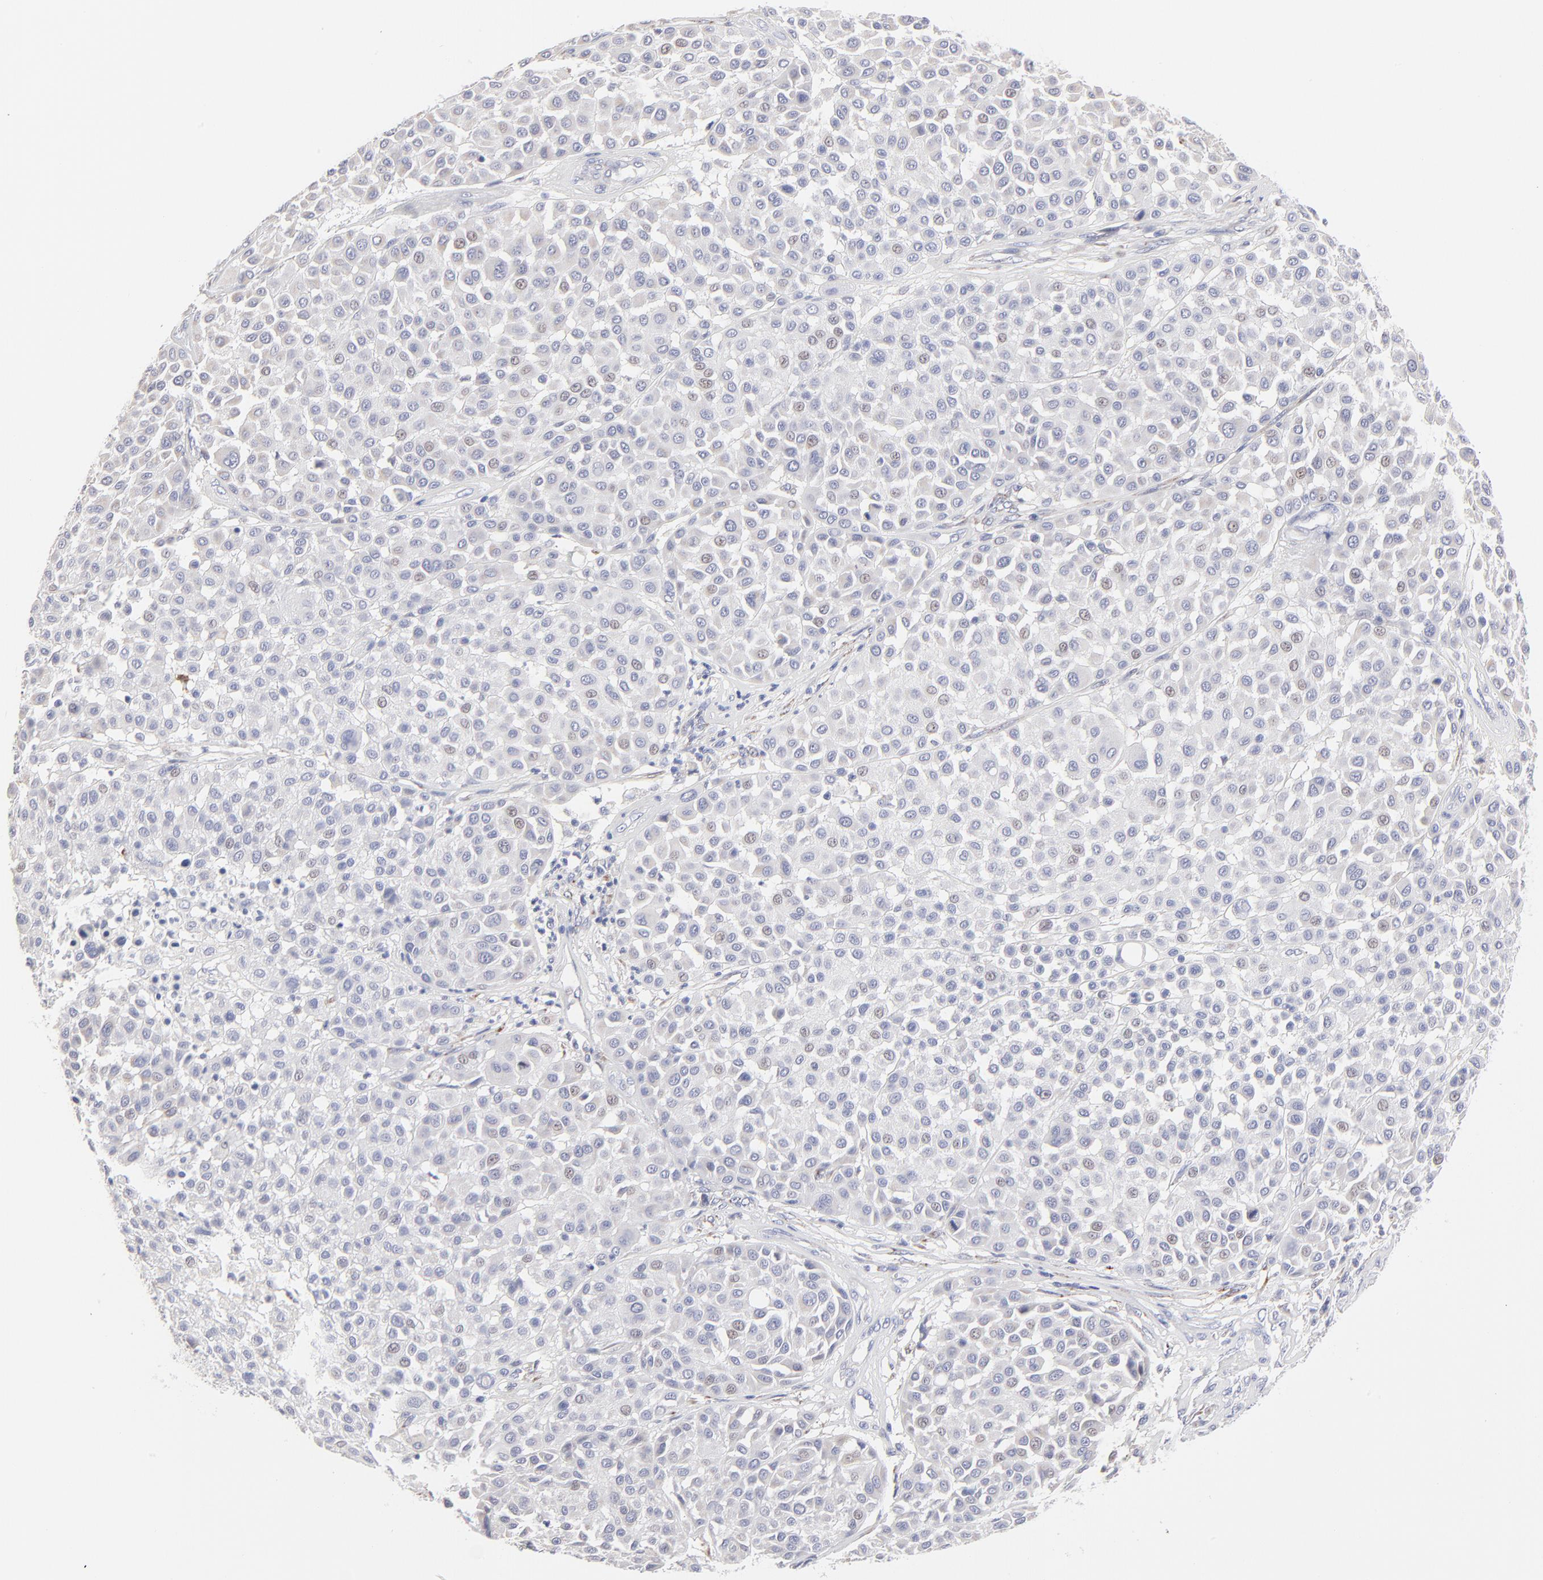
{"staining": {"intensity": "weak", "quantity": ">75%", "location": "cytoplasmic/membranous"}, "tissue": "melanoma", "cell_type": "Tumor cells", "image_type": "cancer", "snomed": [{"axis": "morphology", "description": "Malignant melanoma, Metastatic site"}, {"axis": "topography", "description": "Soft tissue"}], "caption": "Immunohistochemical staining of human melanoma shows weak cytoplasmic/membranous protein expression in approximately >75% of tumor cells.", "gene": "TST", "patient": {"sex": "male", "age": 41}}